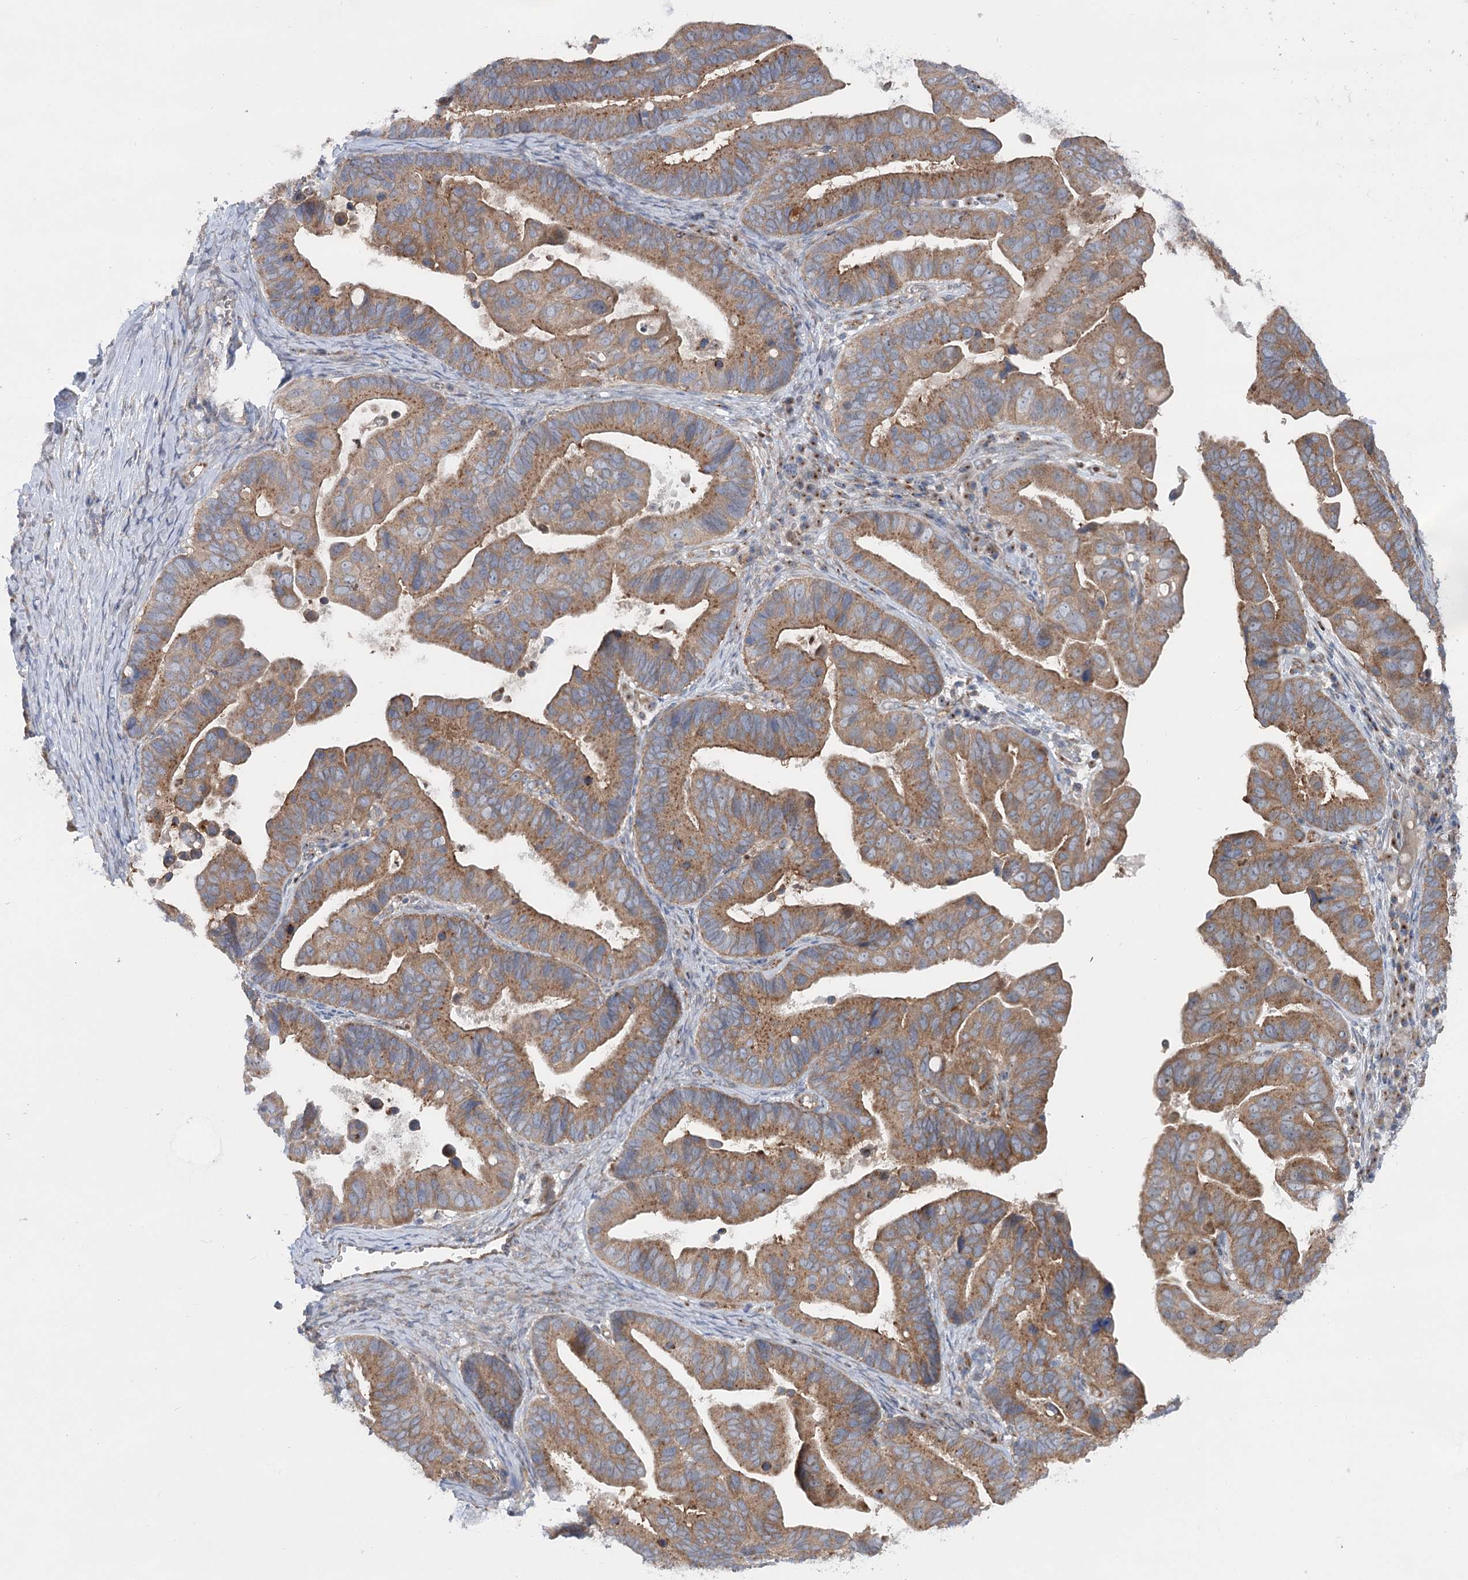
{"staining": {"intensity": "moderate", "quantity": ">75%", "location": "cytoplasmic/membranous"}, "tissue": "ovarian cancer", "cell_type": "Tumor cells", "image_type": "cancer", "snomed": [{"axis": "morphology", "description": "Cystadenocarcinoma, serous, NOS"}, {"axis": "topography", "description": "Ovary"}], "caption": "This is an image of immunohistochemistry (IHC) staining of ovarian cancer, which shows moderate expression in the cytoplasmic/membranous of tumor cells.", "gene": "SCN11A", "patient": {"sex": "female", "age": 56}}